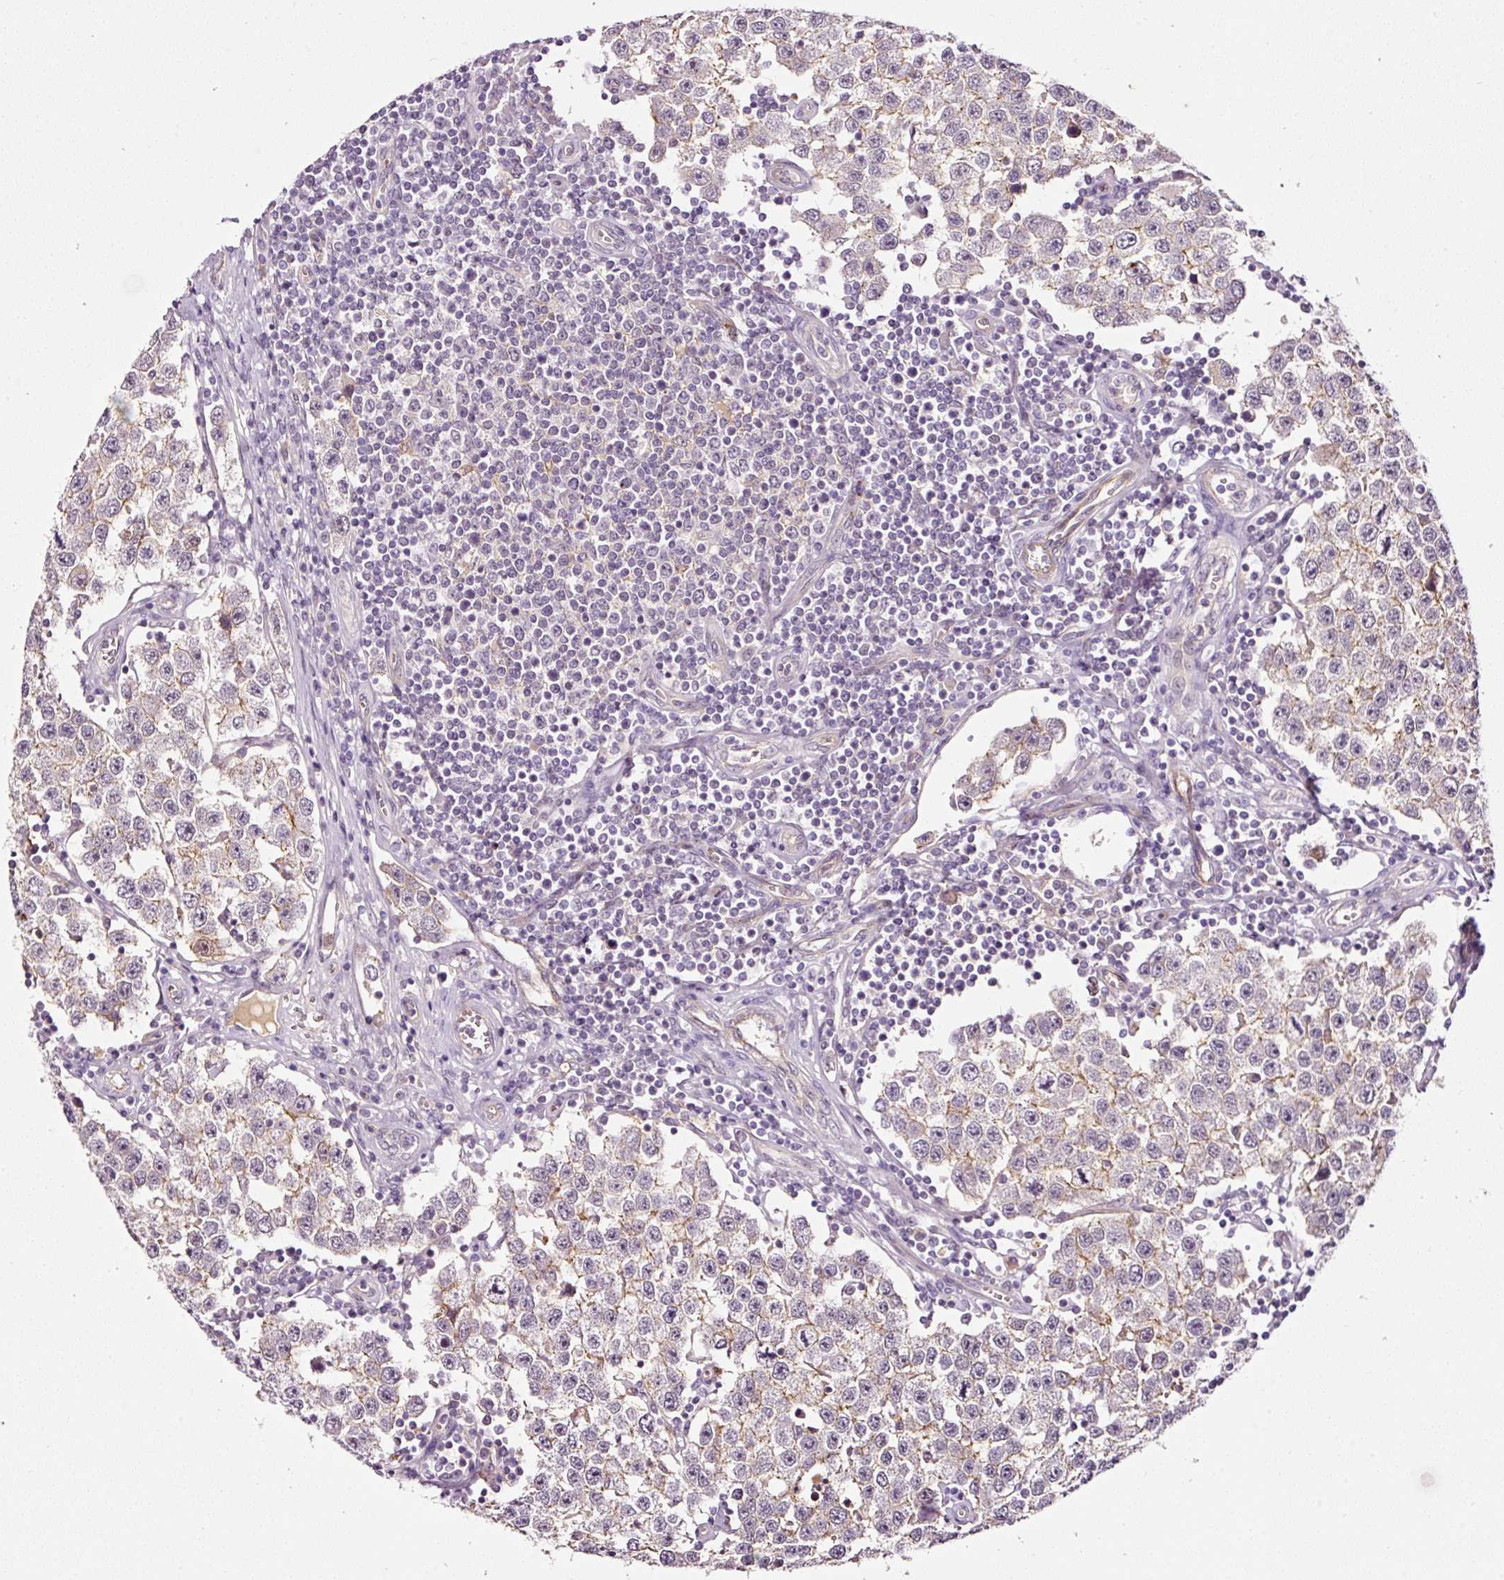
{"staining": {"intensity": "weak", "quantity": "<25%", "location": "cytoplasmic/membranous"}, "tissue": "testis cancer", "cell_type": "Tumor cells", "image_type": "cancer", "snomed": [{"axis": "morphology", "description": "Seminoma, NOS"}, {"axis": "topography", "description": "Testis"}], "caption": "The image reveals no staining of tumor cells in testis cancer (seminoma).", "gene": "ABCB4", "patient": {"sex": "male", "age": 34}}